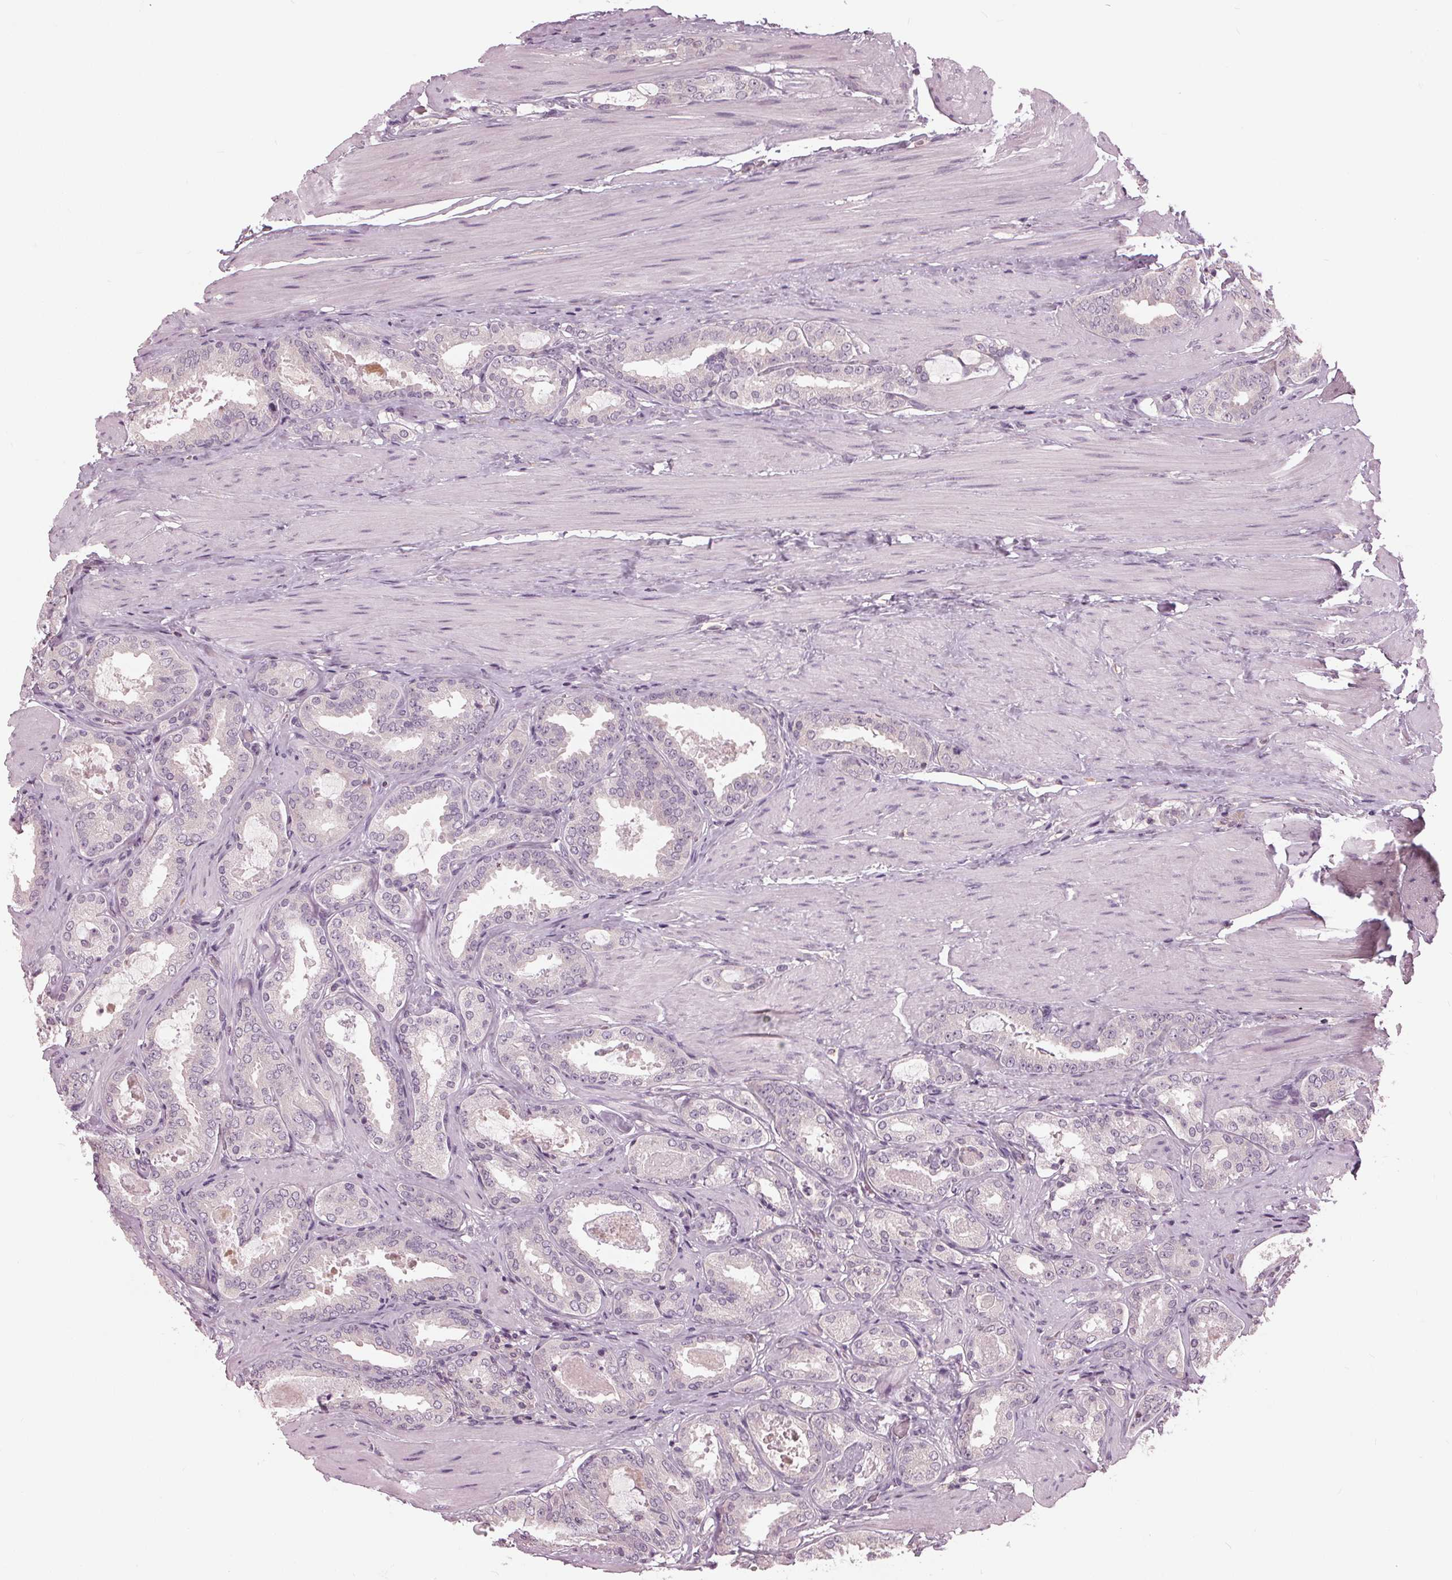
{"staining": {"intensity": "negative", "quantity": "none", "location": "none"}, "tissue": "prostate cancer", "cell_type": "Tumor cells", "image_type": "cancer", "snomed": [{"axis": "morphology", "description": "Adenocarcinoma, High grade"}, {"axis": "topography", "description": "Prostate"}], "caption": "This is an immunohistochemistry (IHC) photomicrograph of human prostate cancer (adenocarcinoma (high-grade)). There is no staining in tumor cells.", "gene": "SIGLEC6", "patient": {"sex": "male", "age": 63}}